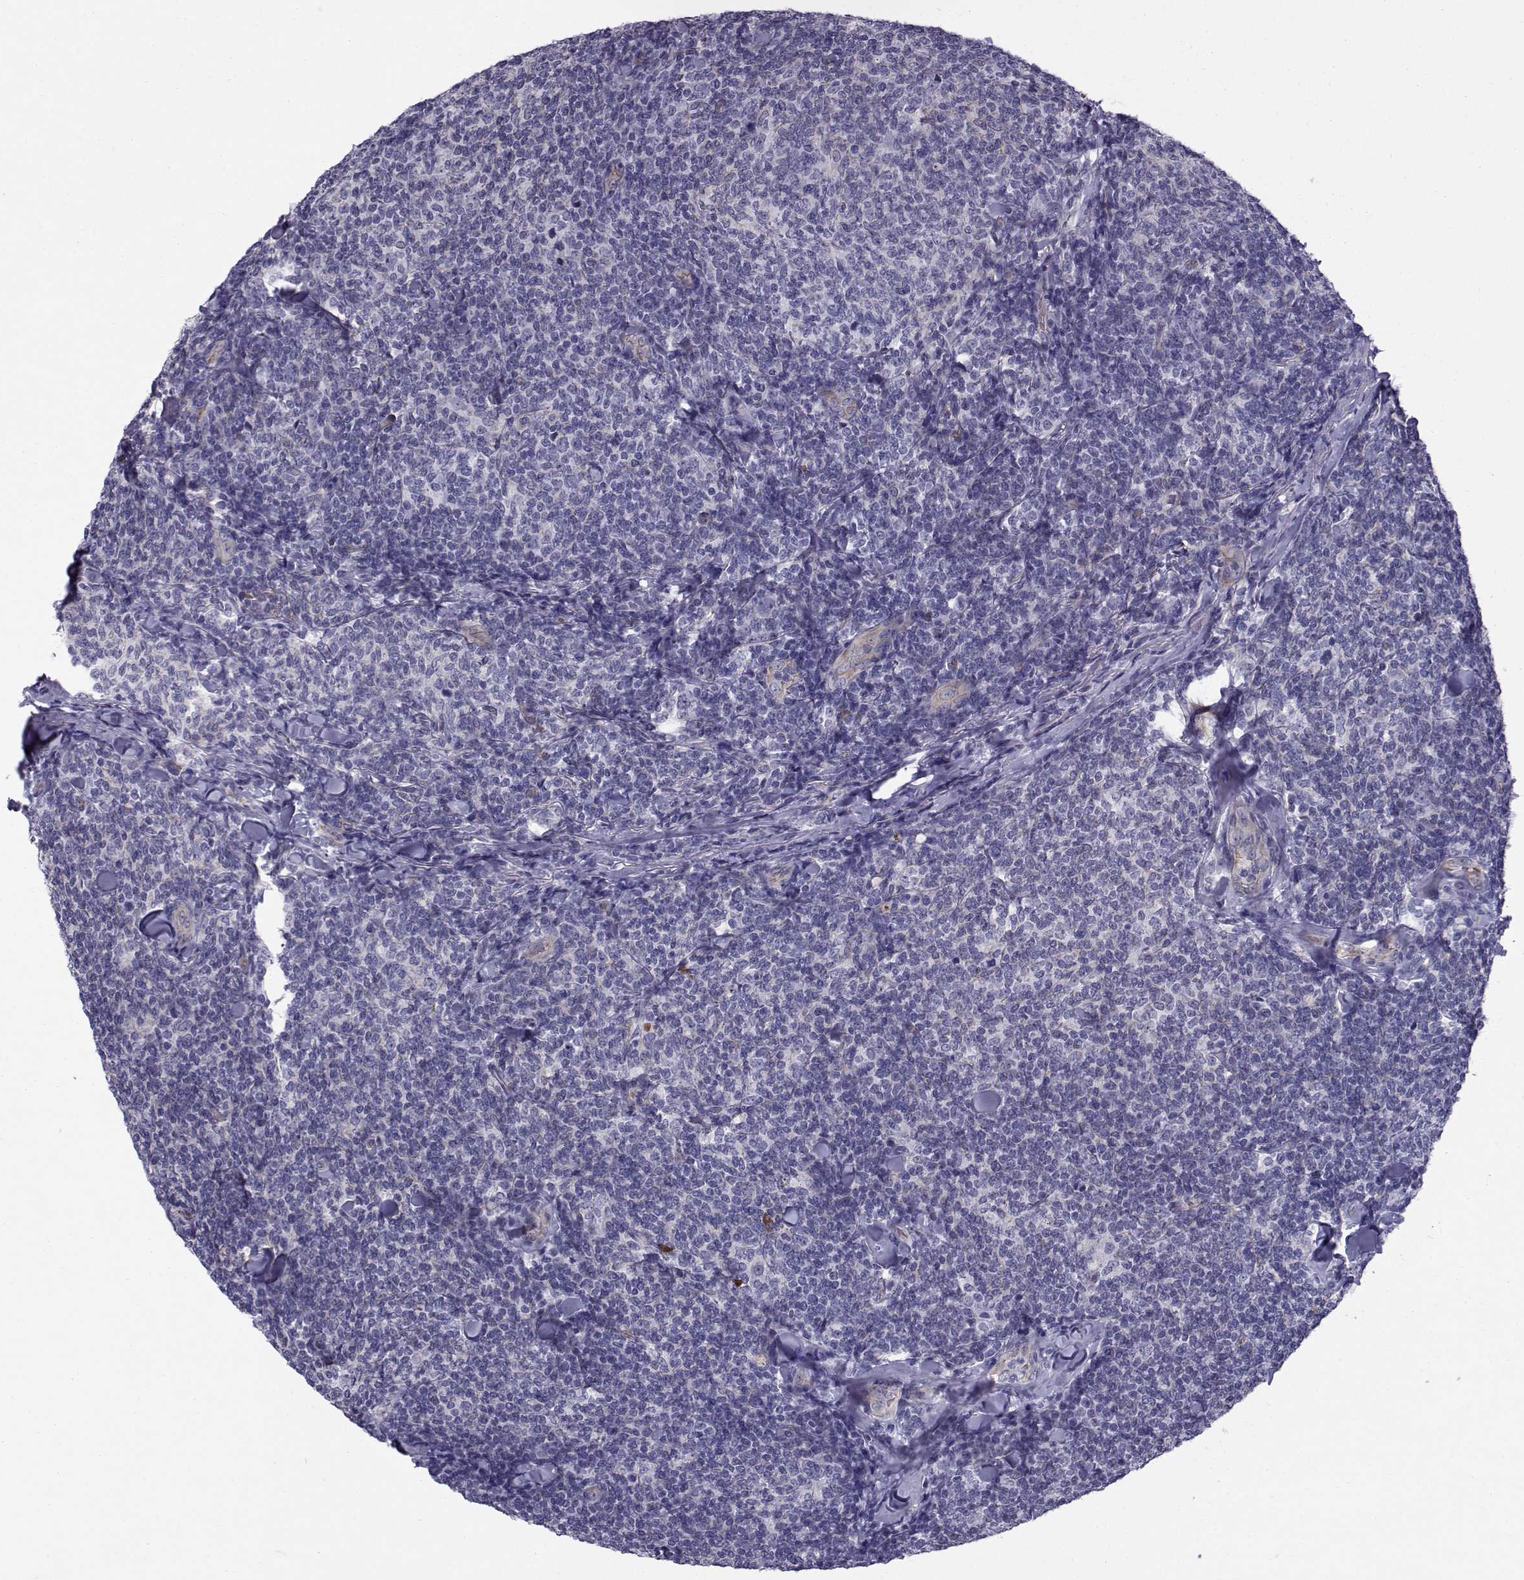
{"staining": {"intensity": "negative", "quantity": "none", "location": "none"}, "tissue": "lymphoma", "cell_type": "Tumor cells", "image_type": "cancer", "snomed": [{"axis": "morphology", "description": "Malignant lymphoma, non-Hodgkin's type, Low grade"}, {"axis": "topography", "description": "Lymph node"}], "caption": "Micrograph shows no significant protein staining in tumor cells of lymphoma. (DAB immunohistochemistry with hematoxylin counter stain).", "gene": "QPCT", "patient": {"sex": "female", "age": 56}}